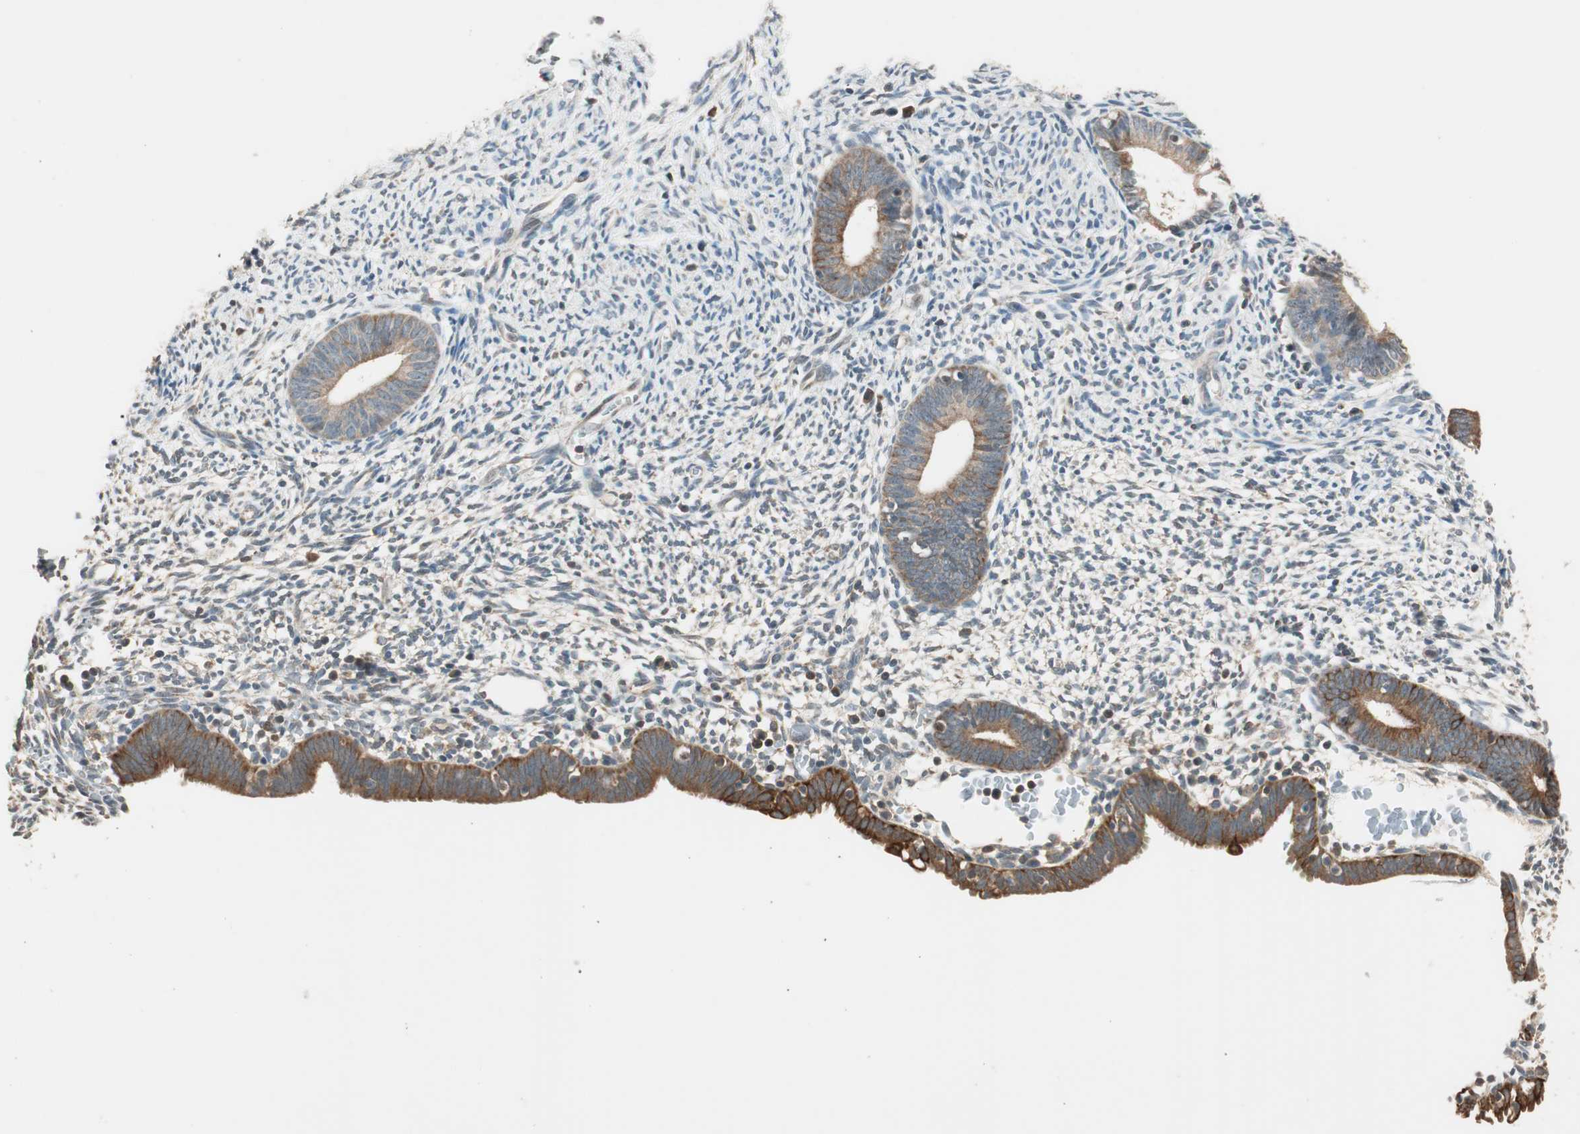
{"staining": {"intensity": "negative", "quantity": "none", "location": "none"}, "tissue": "endometrium", "cell_type": "Cells in endometrial stroma", "image_type": "normal", "snomed": [{"axis": "morphology", "description": "Normal tissue, NOS"}, {"axis": "morphology", "description": "Atrophy, NOS"}, {"axis": "topography", "description": "Uterus"}, {"axis": "topography", "description": "Endometrium"}], "caption": "Protein analysis of benign endometrium reveals no significant staining in cells in endometrial stroma.", "gene": "TRIM21", "patient": {"sex": "female", "age": 68}}